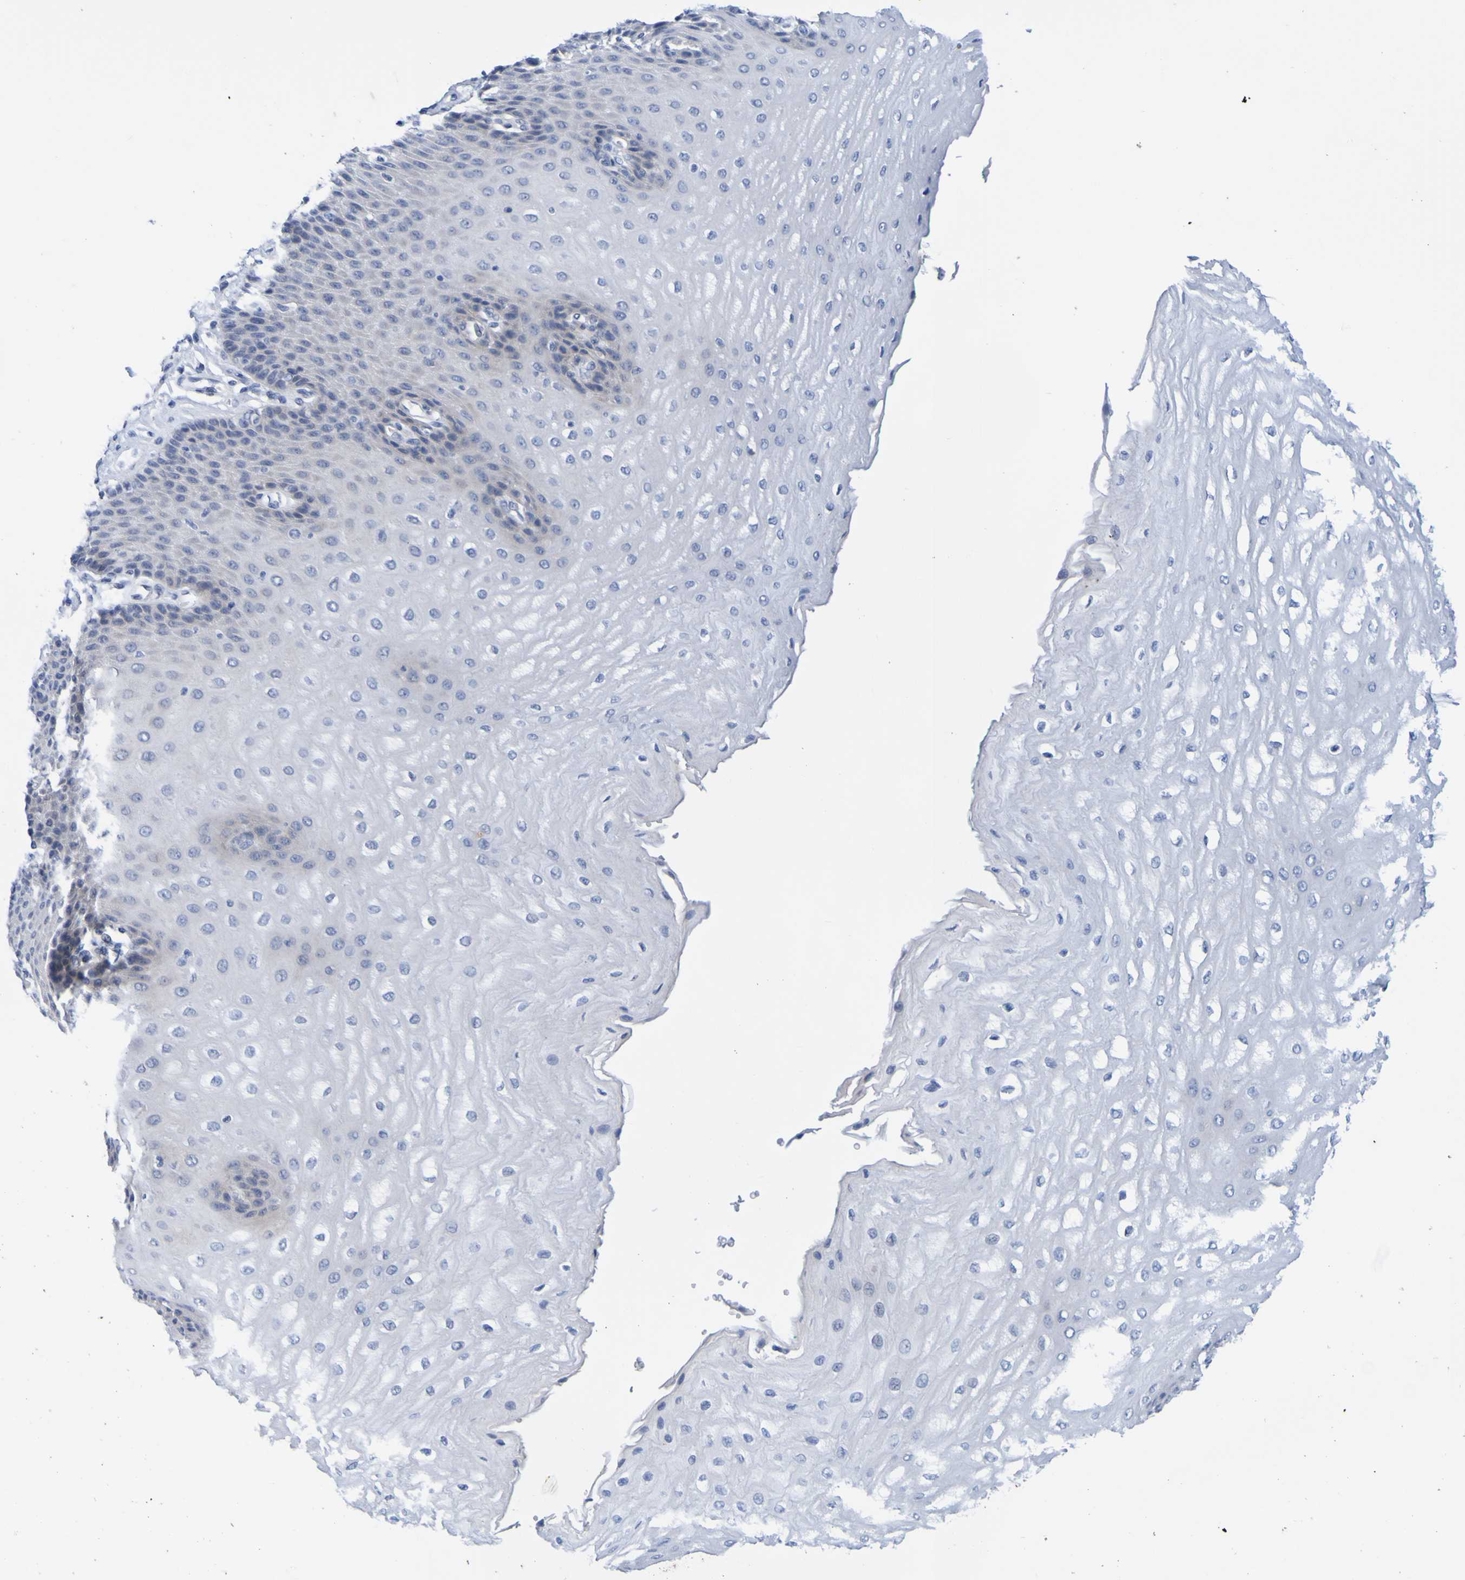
{"staining": {"intensity": "negative", "quantity": "none", "location": "none"}, "tissue": "esophagus", "cell_type": "Squamous epithelial cells", "image_type": "normal", "snomed": [{"axis": "morphology", "description": "Normal tissue, NOS"}, {"axis": "topography", "description": "Esophagus"}], "caption": "Immunohistochemical staining of unremarkable esophagus demonstrates no significant positivity in squamous epithelial cells.", "gene": "VMA21", "patient": {"sex": "male", "age": 54}}